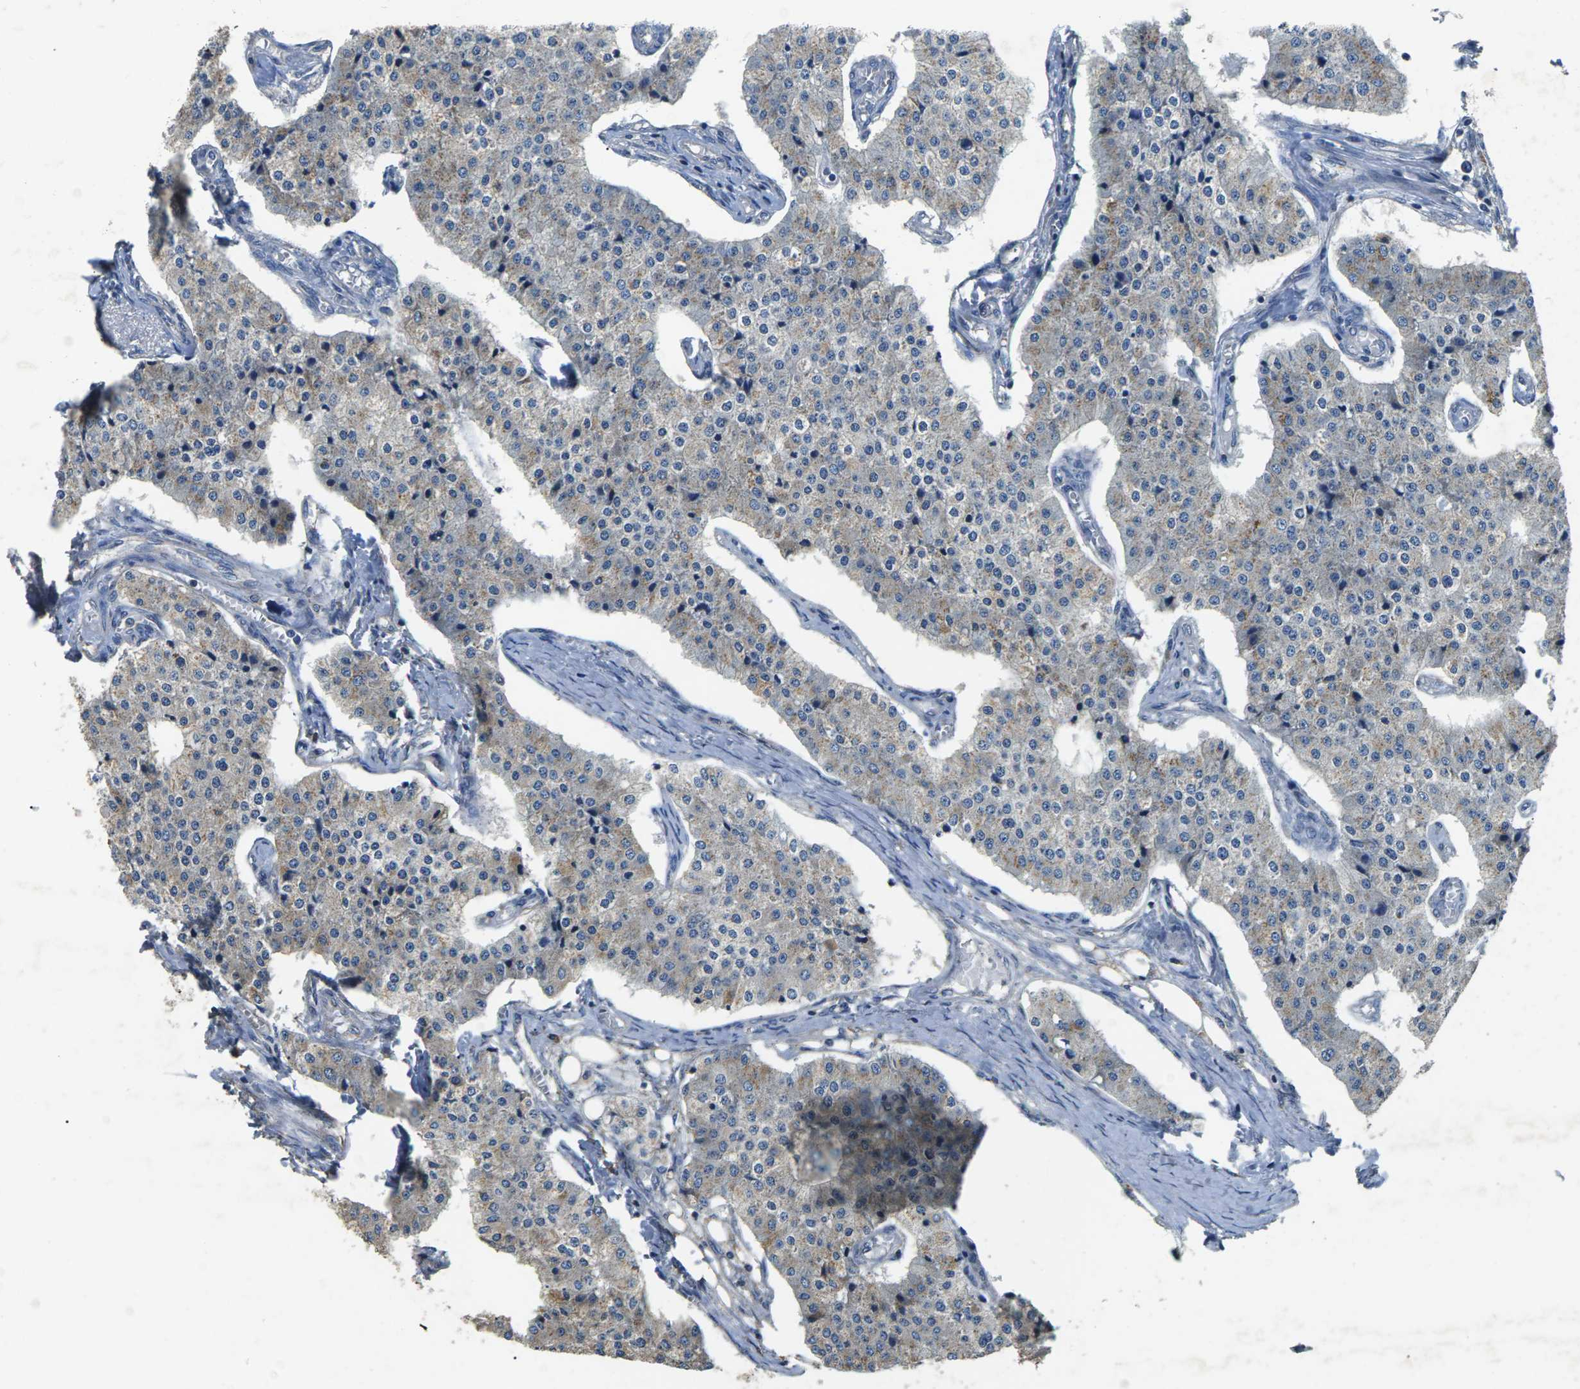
{"staining": {"intensity": "weak", "quantity": "<25%", "location": "cytoplasmic/membranous"}, "tissue": "carcinoid", "cell_type": "Tumor cells", "image_type": "cancer", "snomed": [{"axis": "morphology", "description": "Carcinoid, malignant, NOS"}, {"axis": "topography", "description": "Colon"}], "caption": "DAB (3,3'-diaminobenzidine) immunohistochemical staining of carcinoid shows no significant positivity in tumor cells. (Immunohistochemistry, brightfield microscopy, high magnification).", "gene": "B4GAT1", "patient": {"sex": "female", "age": 52}}